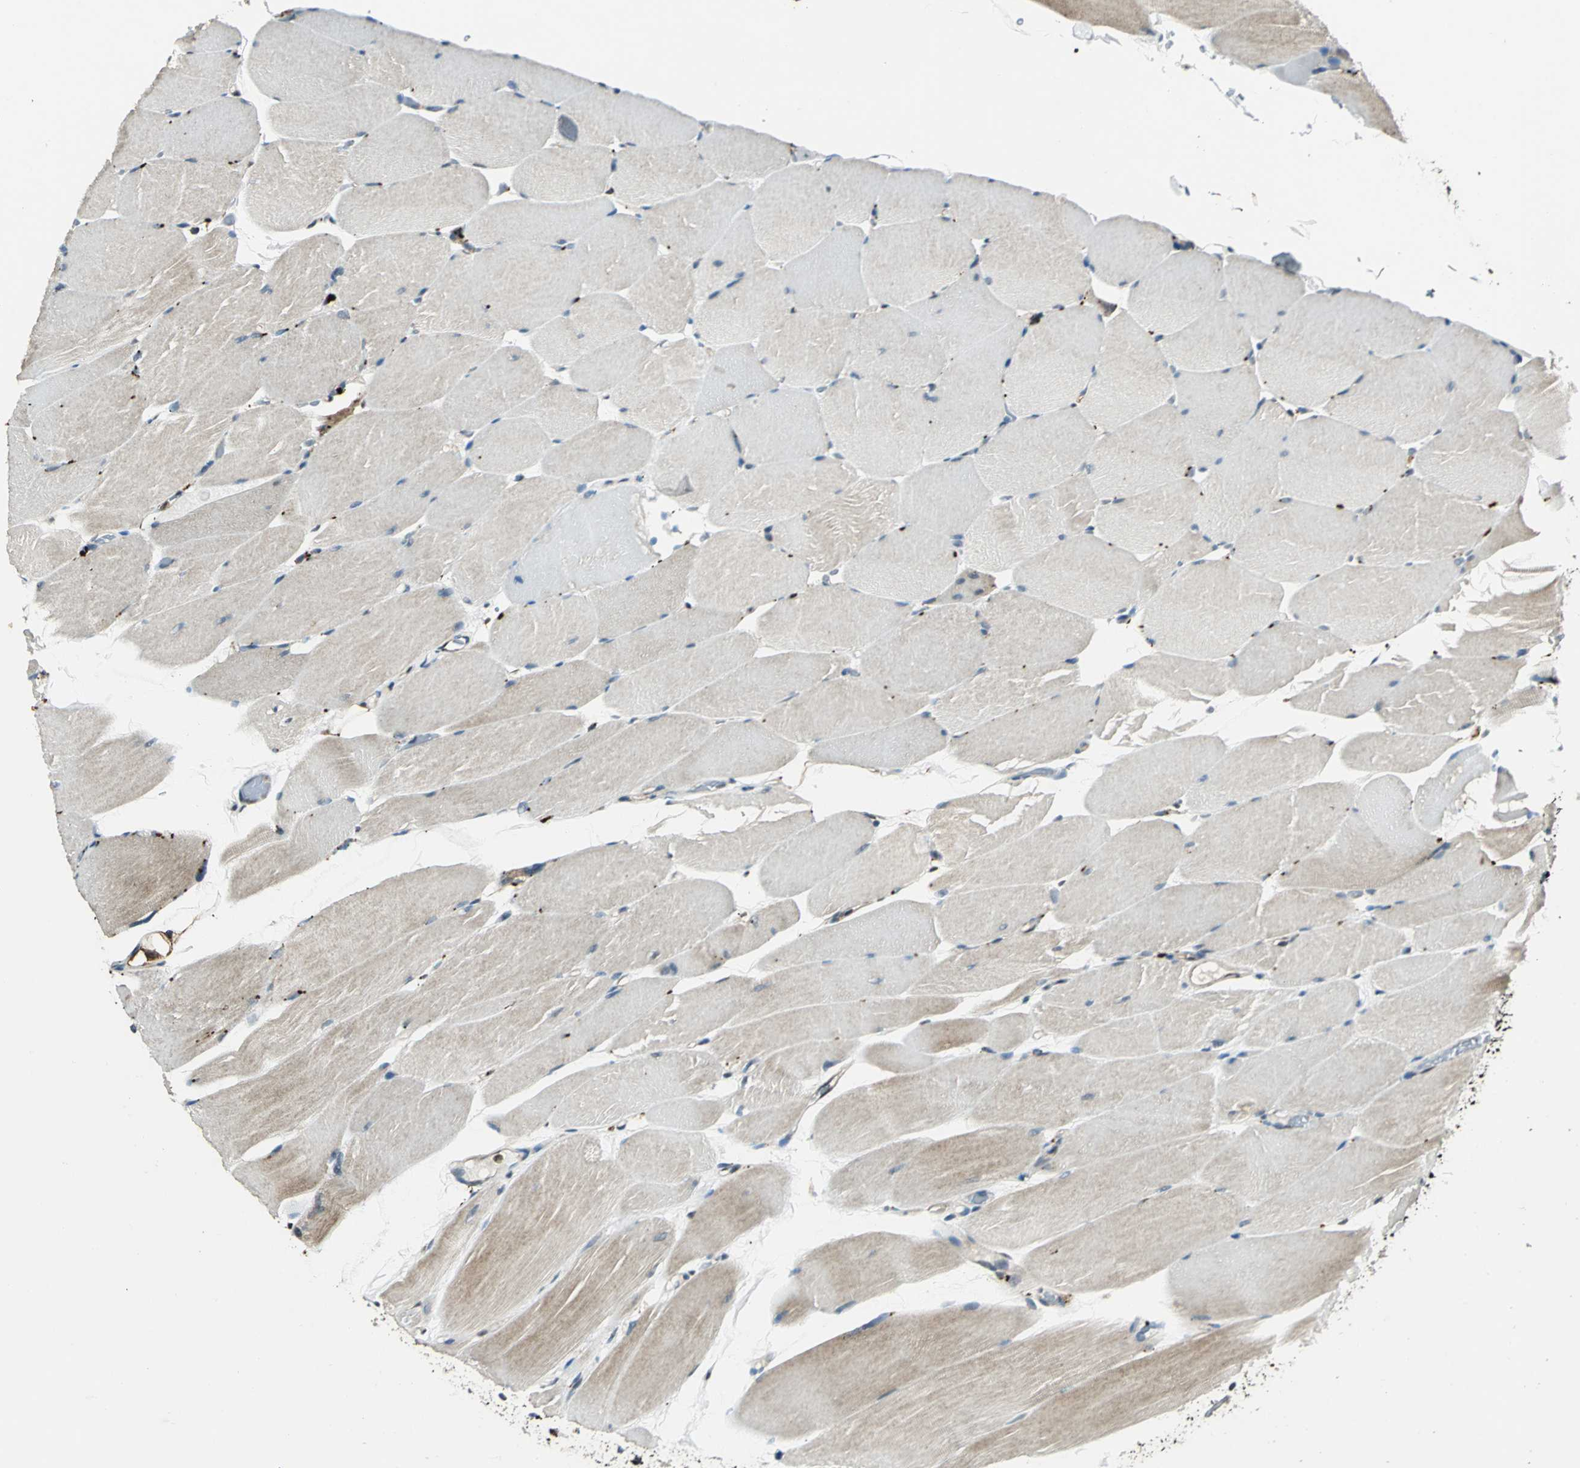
{"staining": {"intensity": "weak", "quantity": "<25%", "location": "cytoplasmic/membranous"}, "tissue": "skeletal muscle", "cell_type": "Myocytes", "image_type": "normal", "snomed": [{"axis": "morphology", "description": "Normal tissue, NOS"}, {"axis": "topography", "description": "Skeletal muscle"}, {"axis": "topography", "description": "Parathyroid gland"}], "caption": "Myocytes show no significant positivity in unremarkable skeletal muscle.", "gene": "PPP1R13L", "patient": {"sex": "female", "age": 37}}